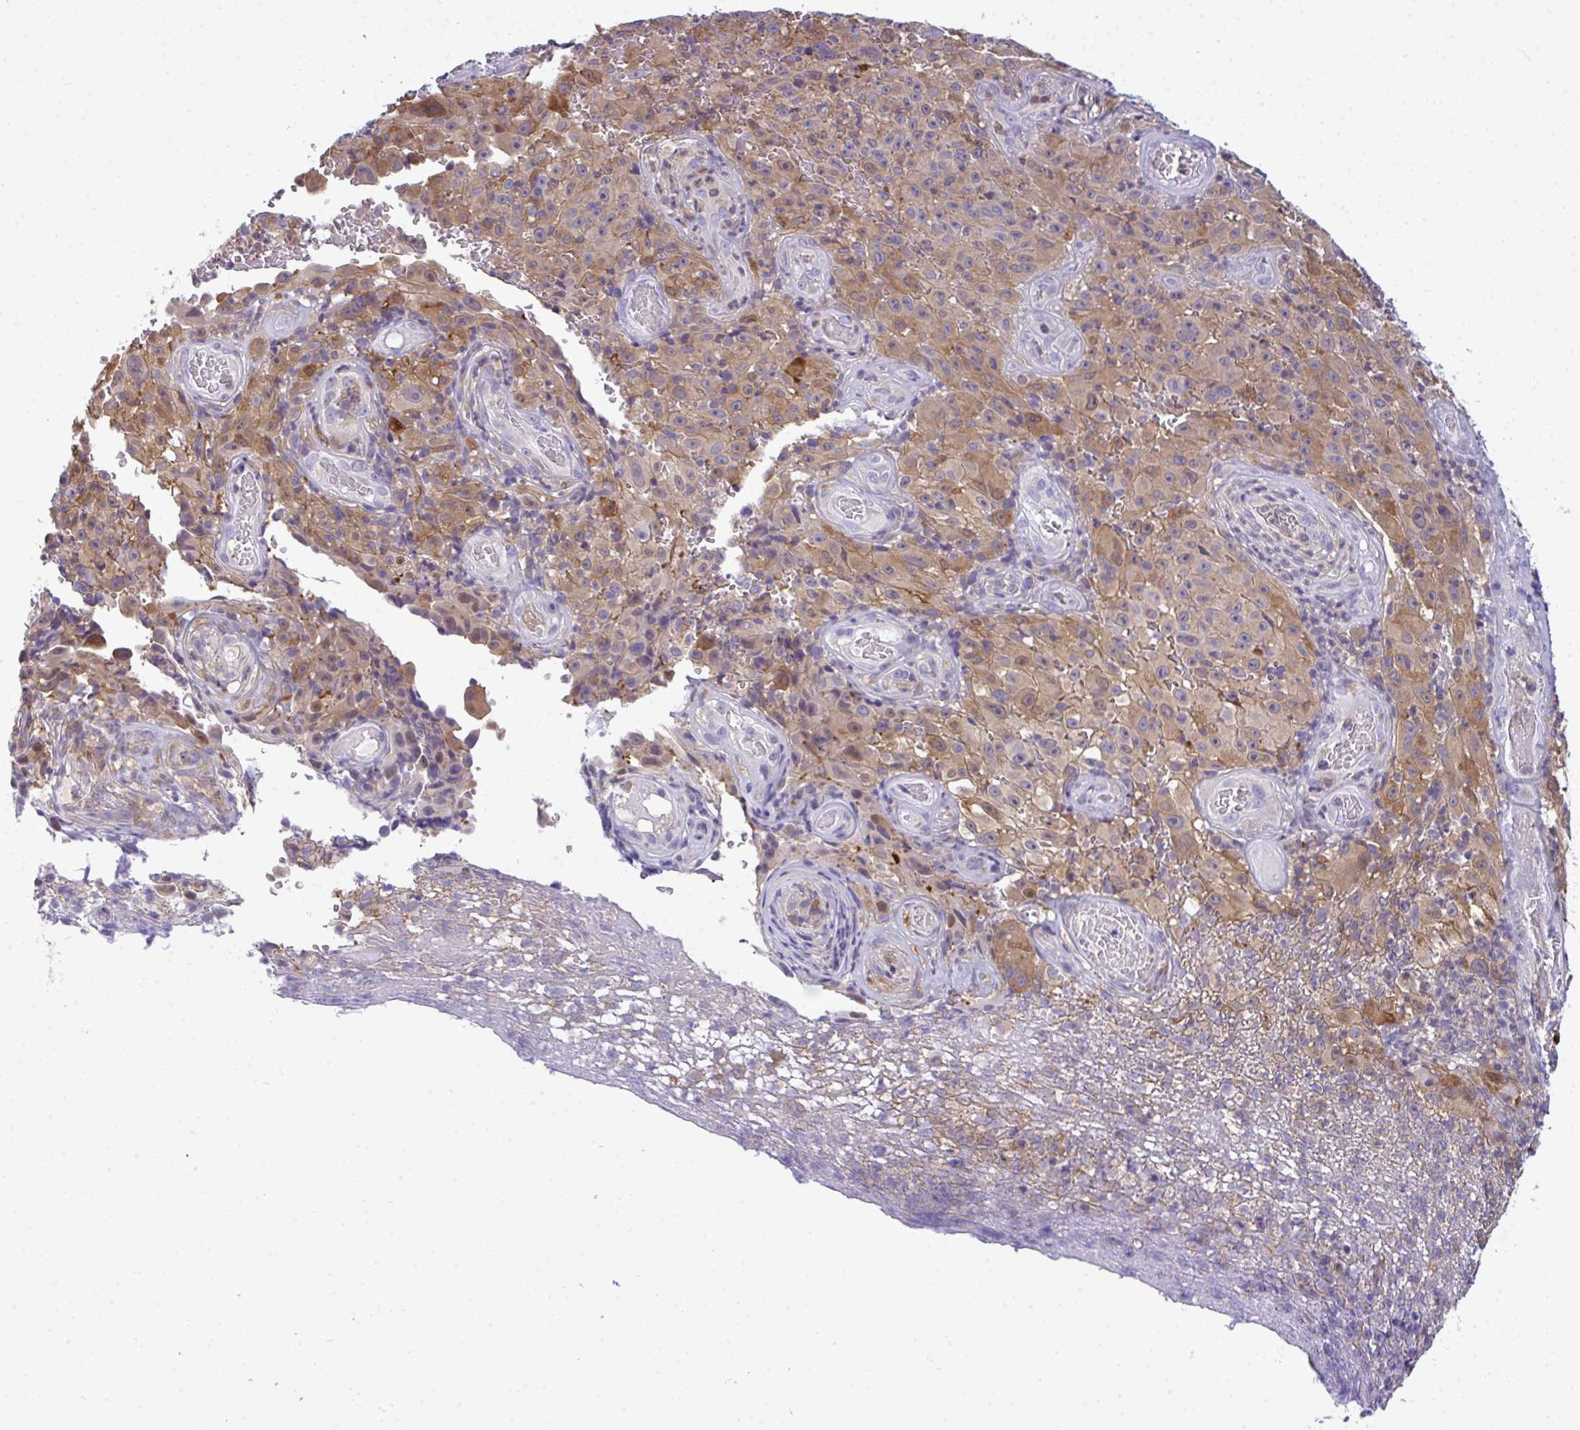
{"staining": {"intensity": "moderate", "quantity": "<25%", "location": "cytoplasmic/membranous"}, "tissue": "melanoma", "cell_type": "Tumor cells", "image_type": "cancer", "snomed": [{"axis": "morphology", "description": "Malignant melanoma, NOS"}, {"axis": "topography", "description": "Skin"}], "caption": "Immunohistochemistry (IHC) image of neoplastic tissue: malignant melanoma stained using immunohistochemistry reveals low levels of moderate protein expression localized specifically in the cytoplasmic/membranous of tumor cells, appearing as a cytoplasmic/membranous brown color.", "gene": "SLC30A6", "patient": {"sex": "female", "age": 82}}